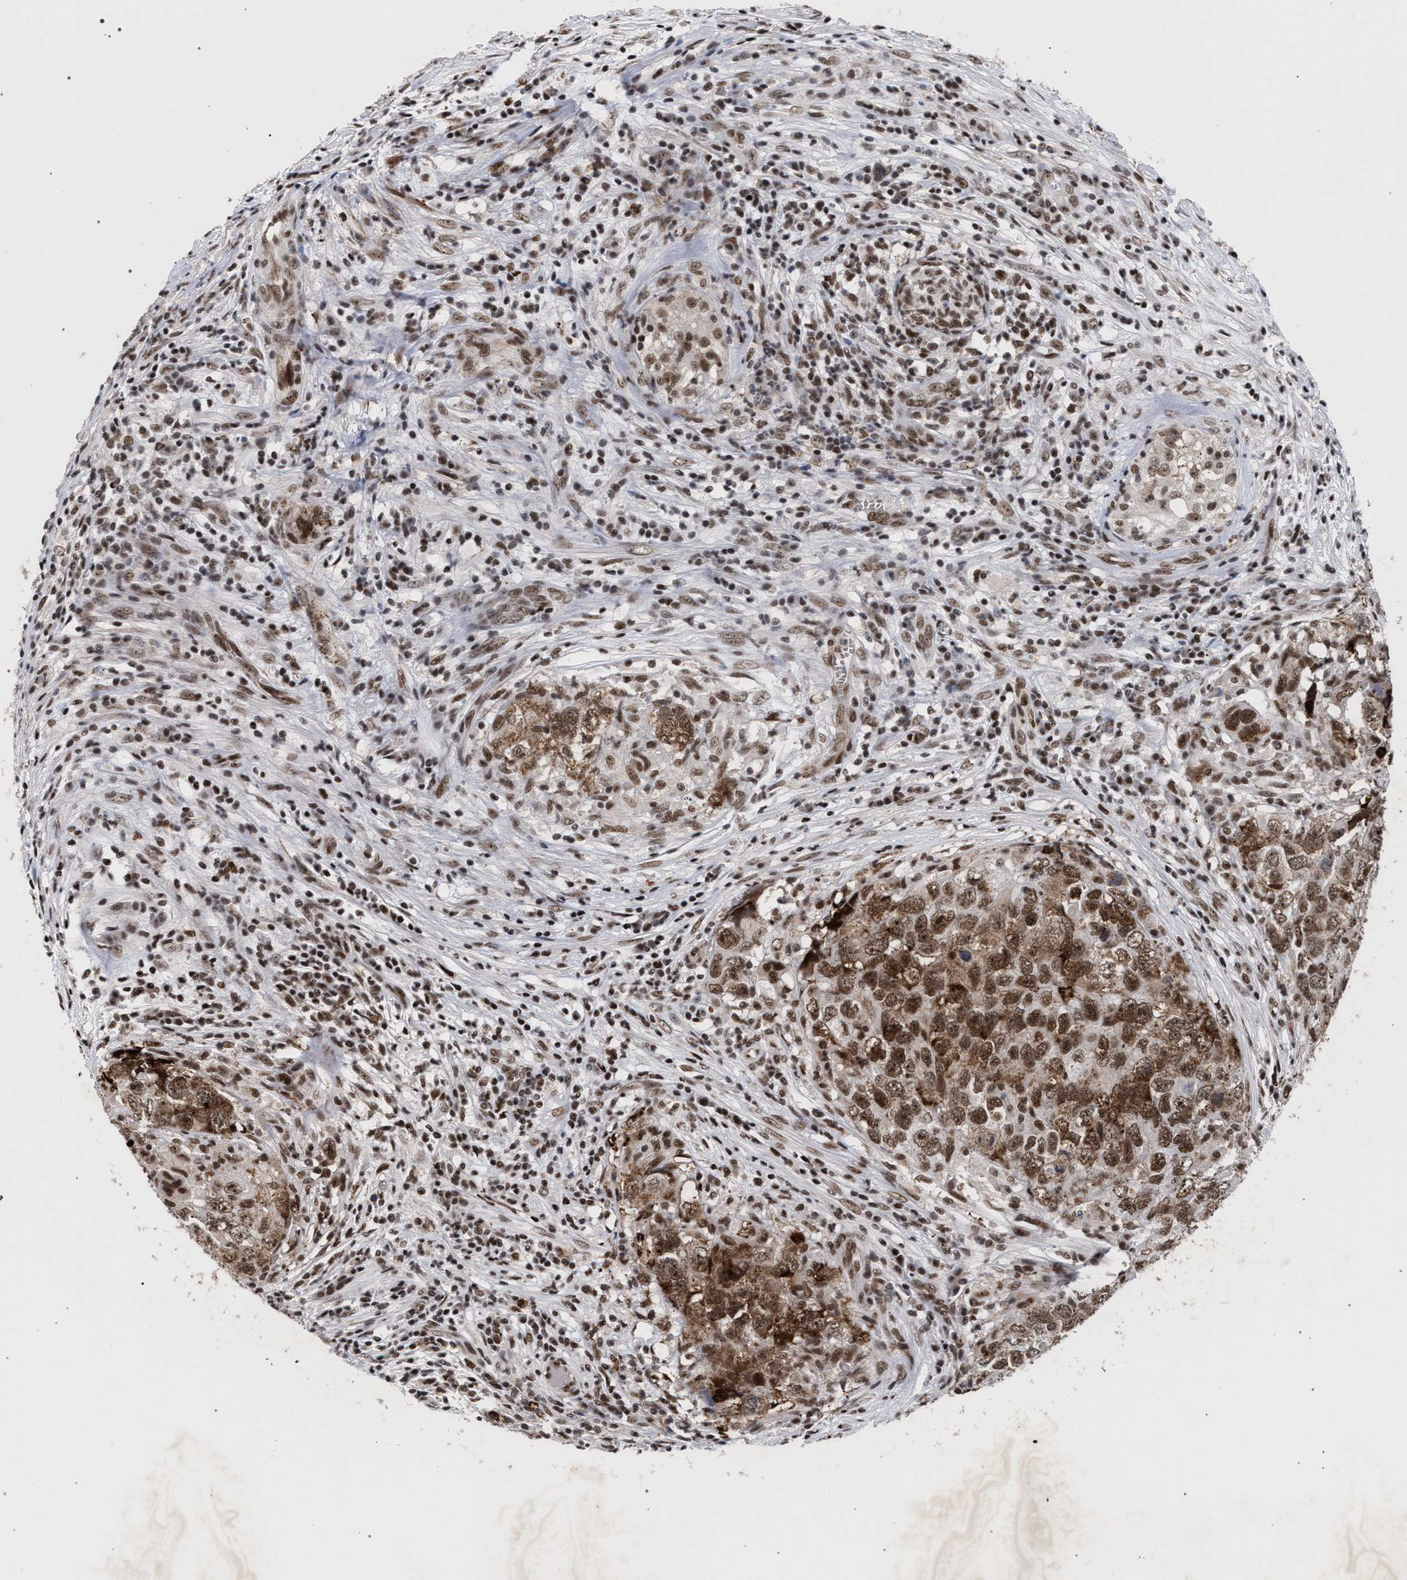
{"staining": {"intensity": "moderate", "quantity": ">75%", "location": "nuclear"}, "tissue": "testis cancer", "cell_type": "Tumor cells", "image_type": "cancer", "snomed": [{"axis": "morphology", "description": "Seminoma, NOS"}, {"axis": "morphology", "description": "Carcinoma, Embryonal, NOS"}, {"axis": "topography", "description": "Testis"}], "caption": "Immunohistochemistry of human testis cancer exhibits medium levels of moderate nuclear staining in approximately >75% of tumor cells.", "gene": "SCAF4", "patient": {"sex": "male", "age": 43}}